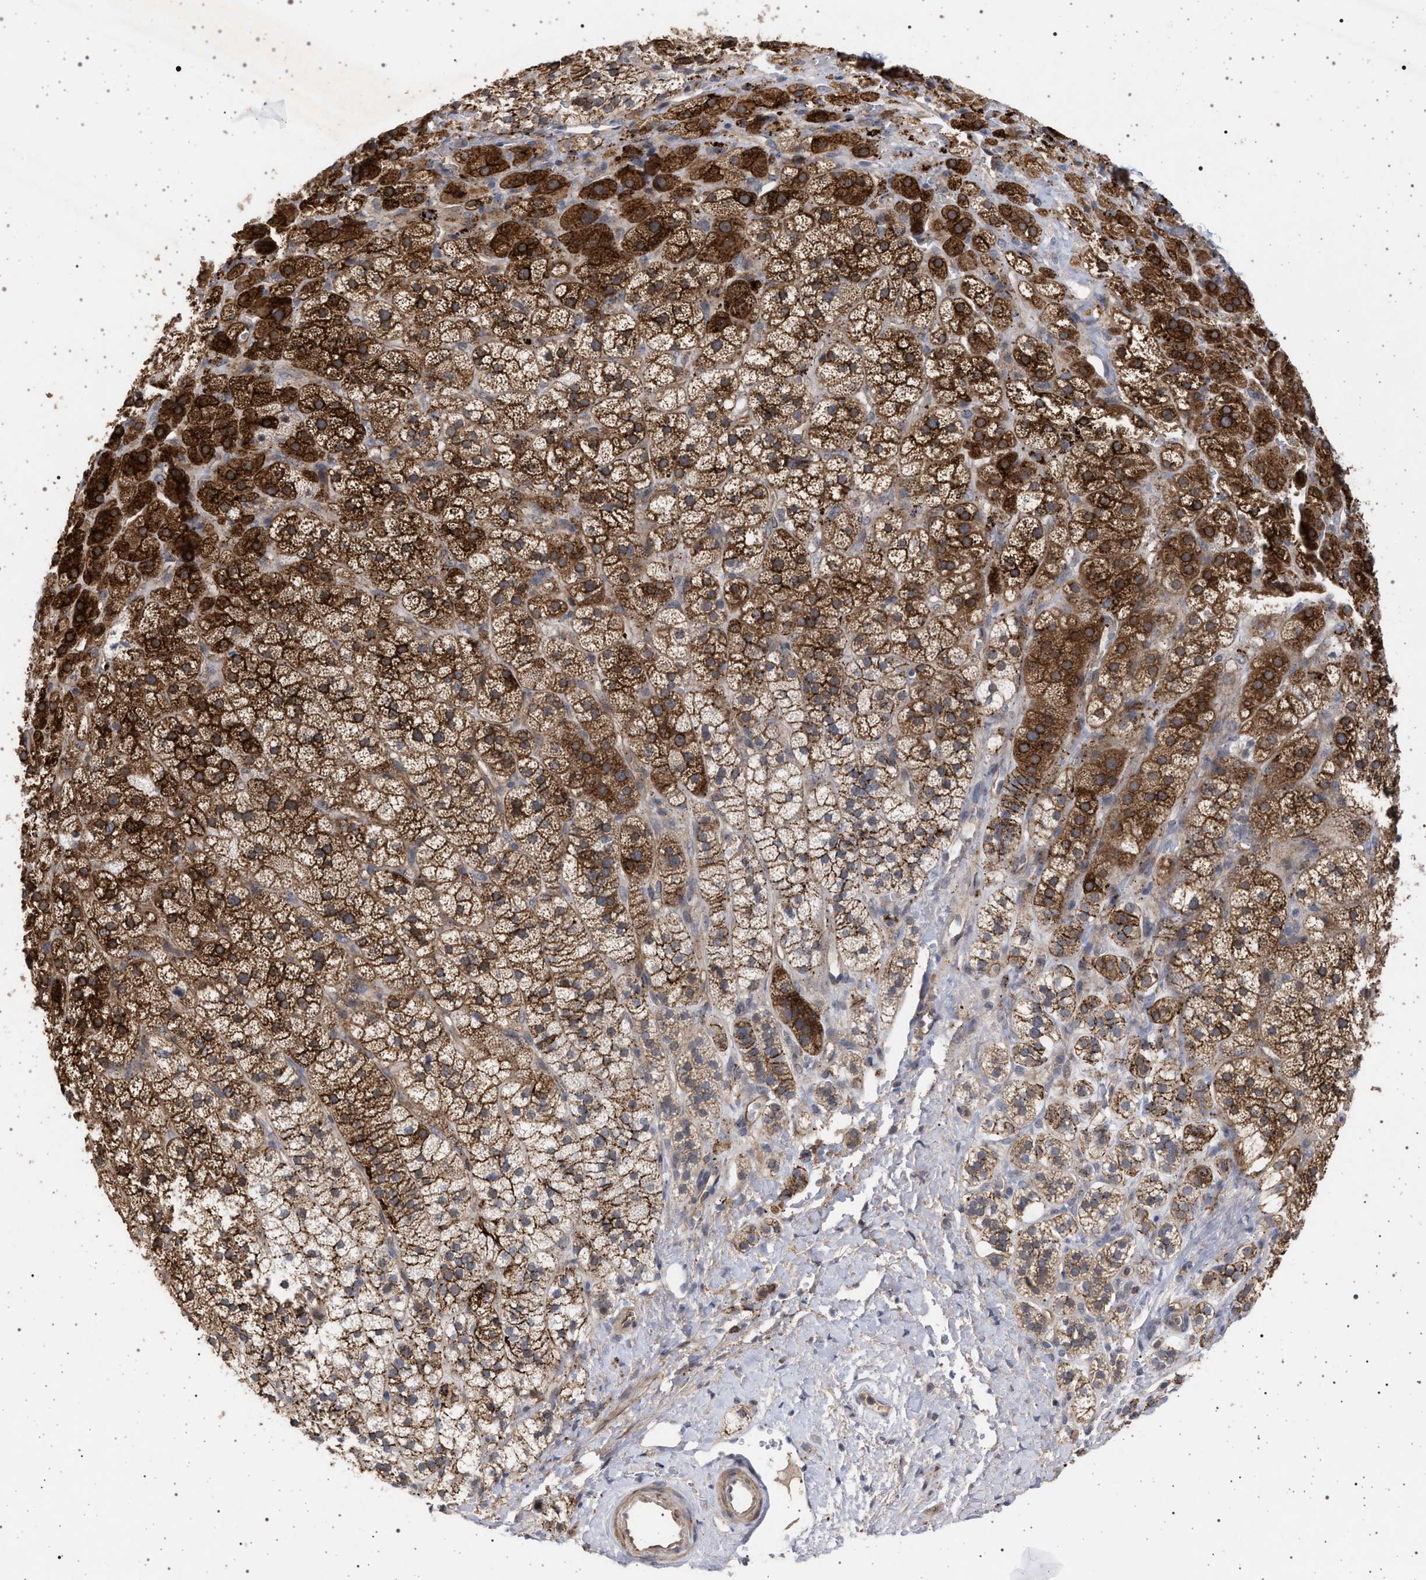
{"staining": {"intensity": "strong", "quantity": ">75%", "location": "cytoplasmic/membranous"}, "tissue": "adrenal gland", "cell_type": "Glandular cells", "image_type": "normal", "snomed": [{"axis": "morphology", "description": "Normal tissue, NOS"}, {"axis": "topography", "description": "Adrenal gland"}], "caption": "Immunohistochemistry (DAB (3,3'-diaminobenzidine)) staining of unremarkable human adrenal gland exhibits strong cytoplasmic/membranous protein positivity in about >75% of glandular cells.", "gene": "RBM48", "patient": {"sex": "male", "age": 56}}